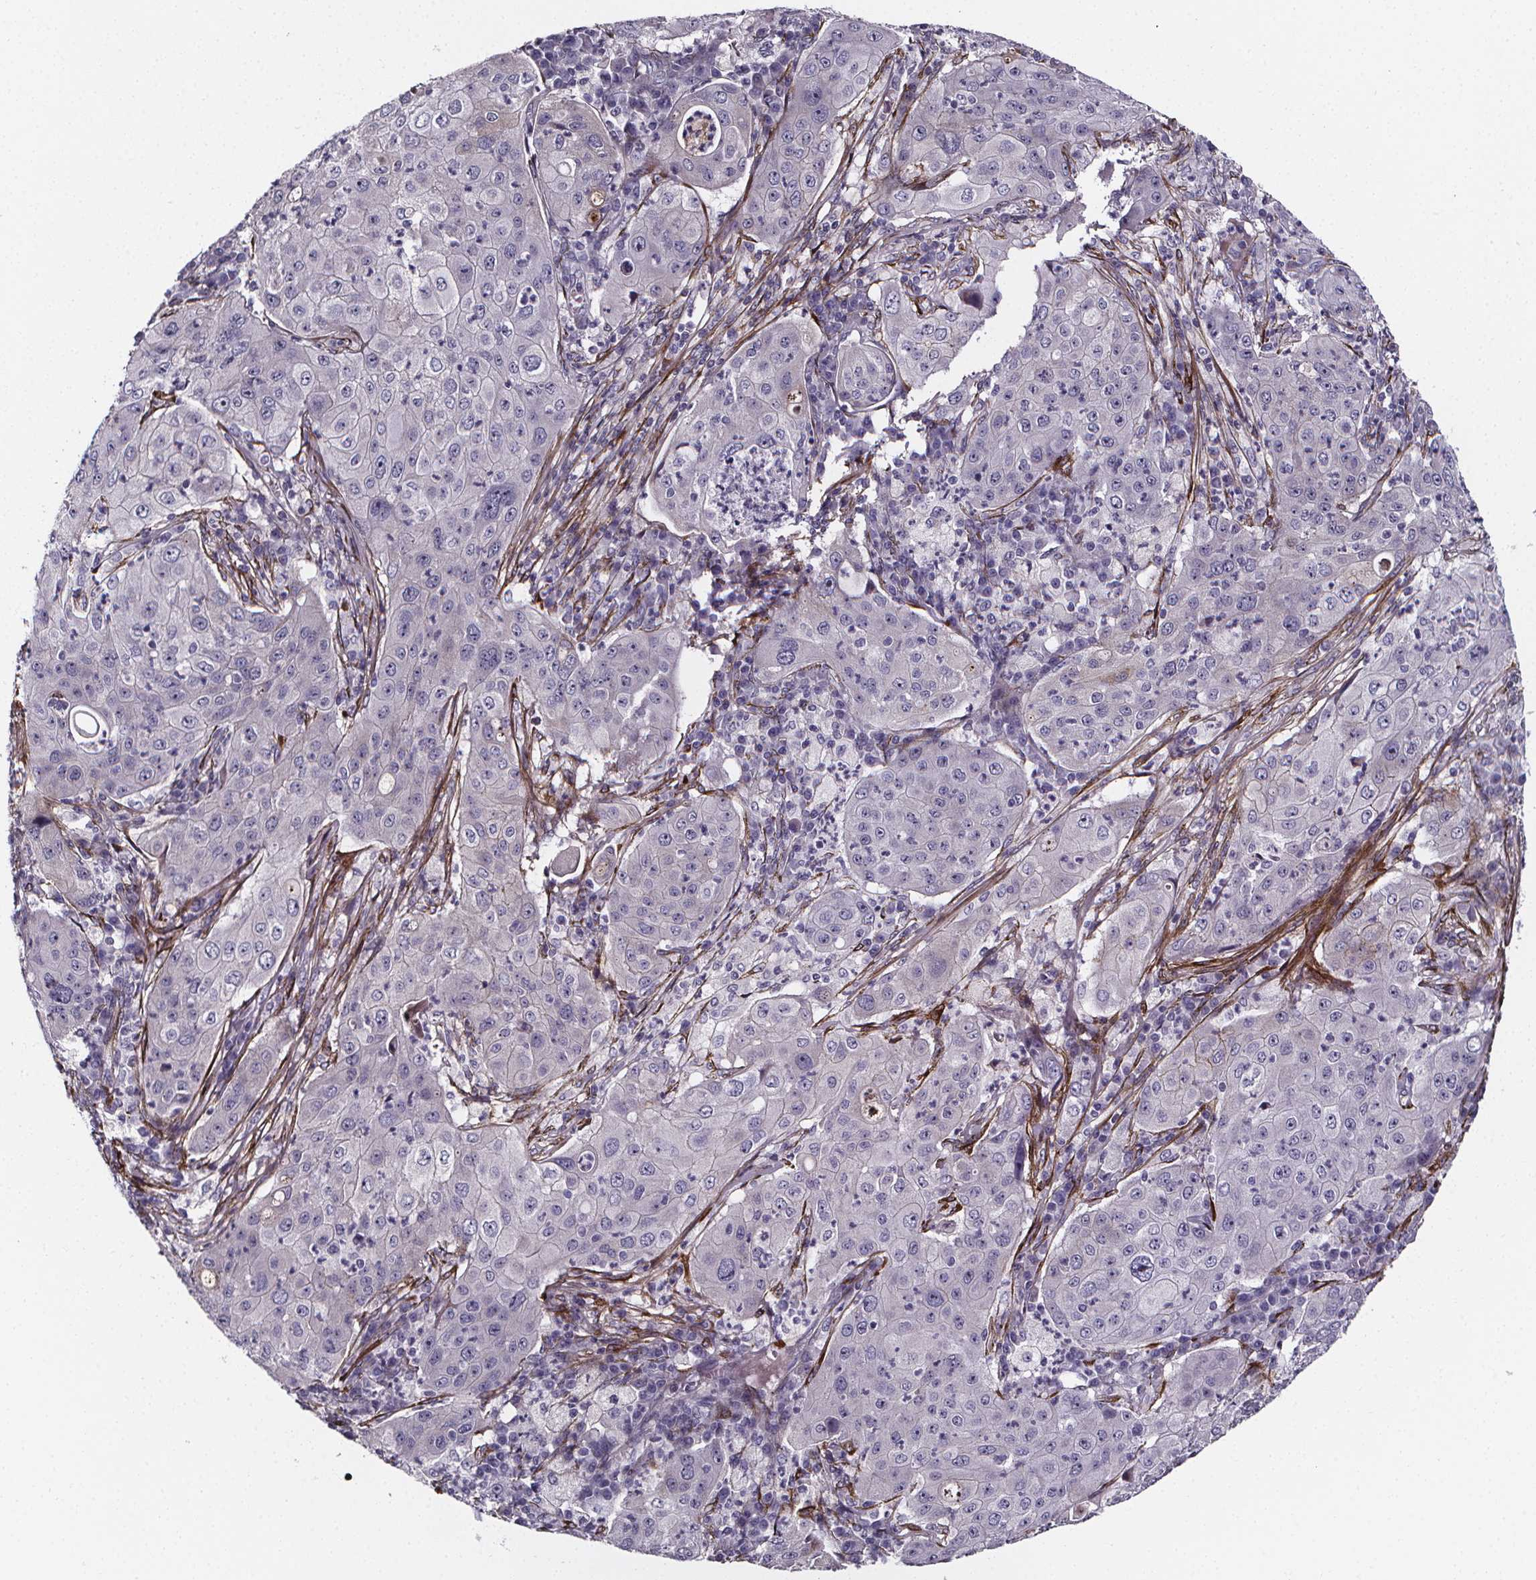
{"staining": {"intensity": "negative", "quantity": "none", "location": "none"}, "tissue": "lung cancer", "cell_type": "Tumor cells", "image_type": "cancer", "snomed": [{"axis": "morphology", "description": "Squamous cell carcinoma, NOS"}, {"axis": "topography", "description": "Lung"}], "caption": "This is an immunohistochemistry (IHC) photomicrograph of human lung squamous cell carcinoma. There is no staining in tumor cells.", "gene": "AEBP1", "patient": {"sex": "female", "age": 59}}